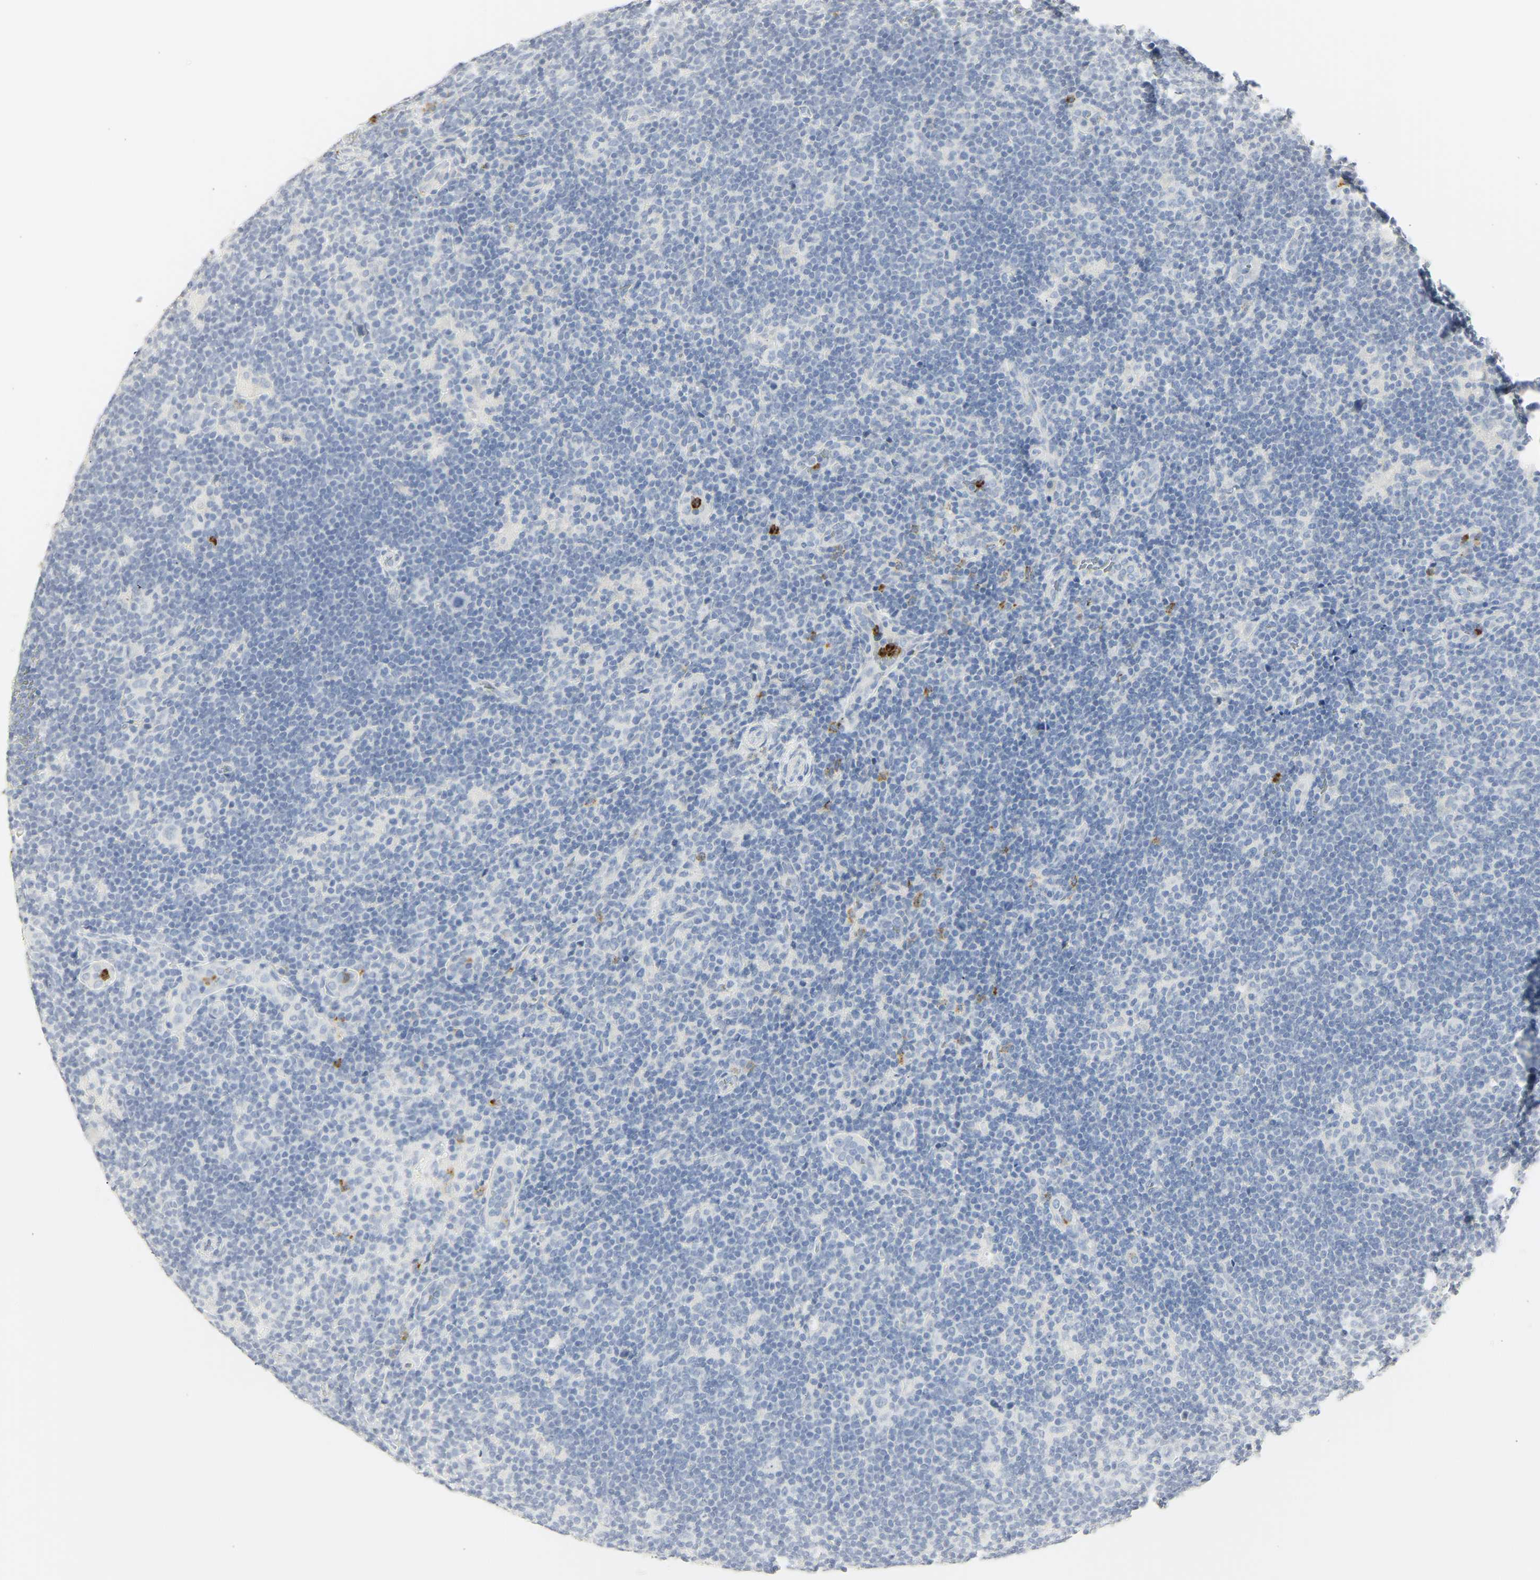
{"staining": {"intensity": "negative", "quantity": "none", "location": "none"}, "tissue": "lymphoma", "cell_type": "Tumor cells", "image_type": "cancer", "snomed": [{"axis": "morphology", "description": "Hodgkin's disease, NOS"}, {"axis": "topography", "description": "Lymph node"}], "caption": "Tumor cells are negative for protein expression in human lymphoma.", "gene": "MPO", "patient": {"sex": "female", "age": 57}}